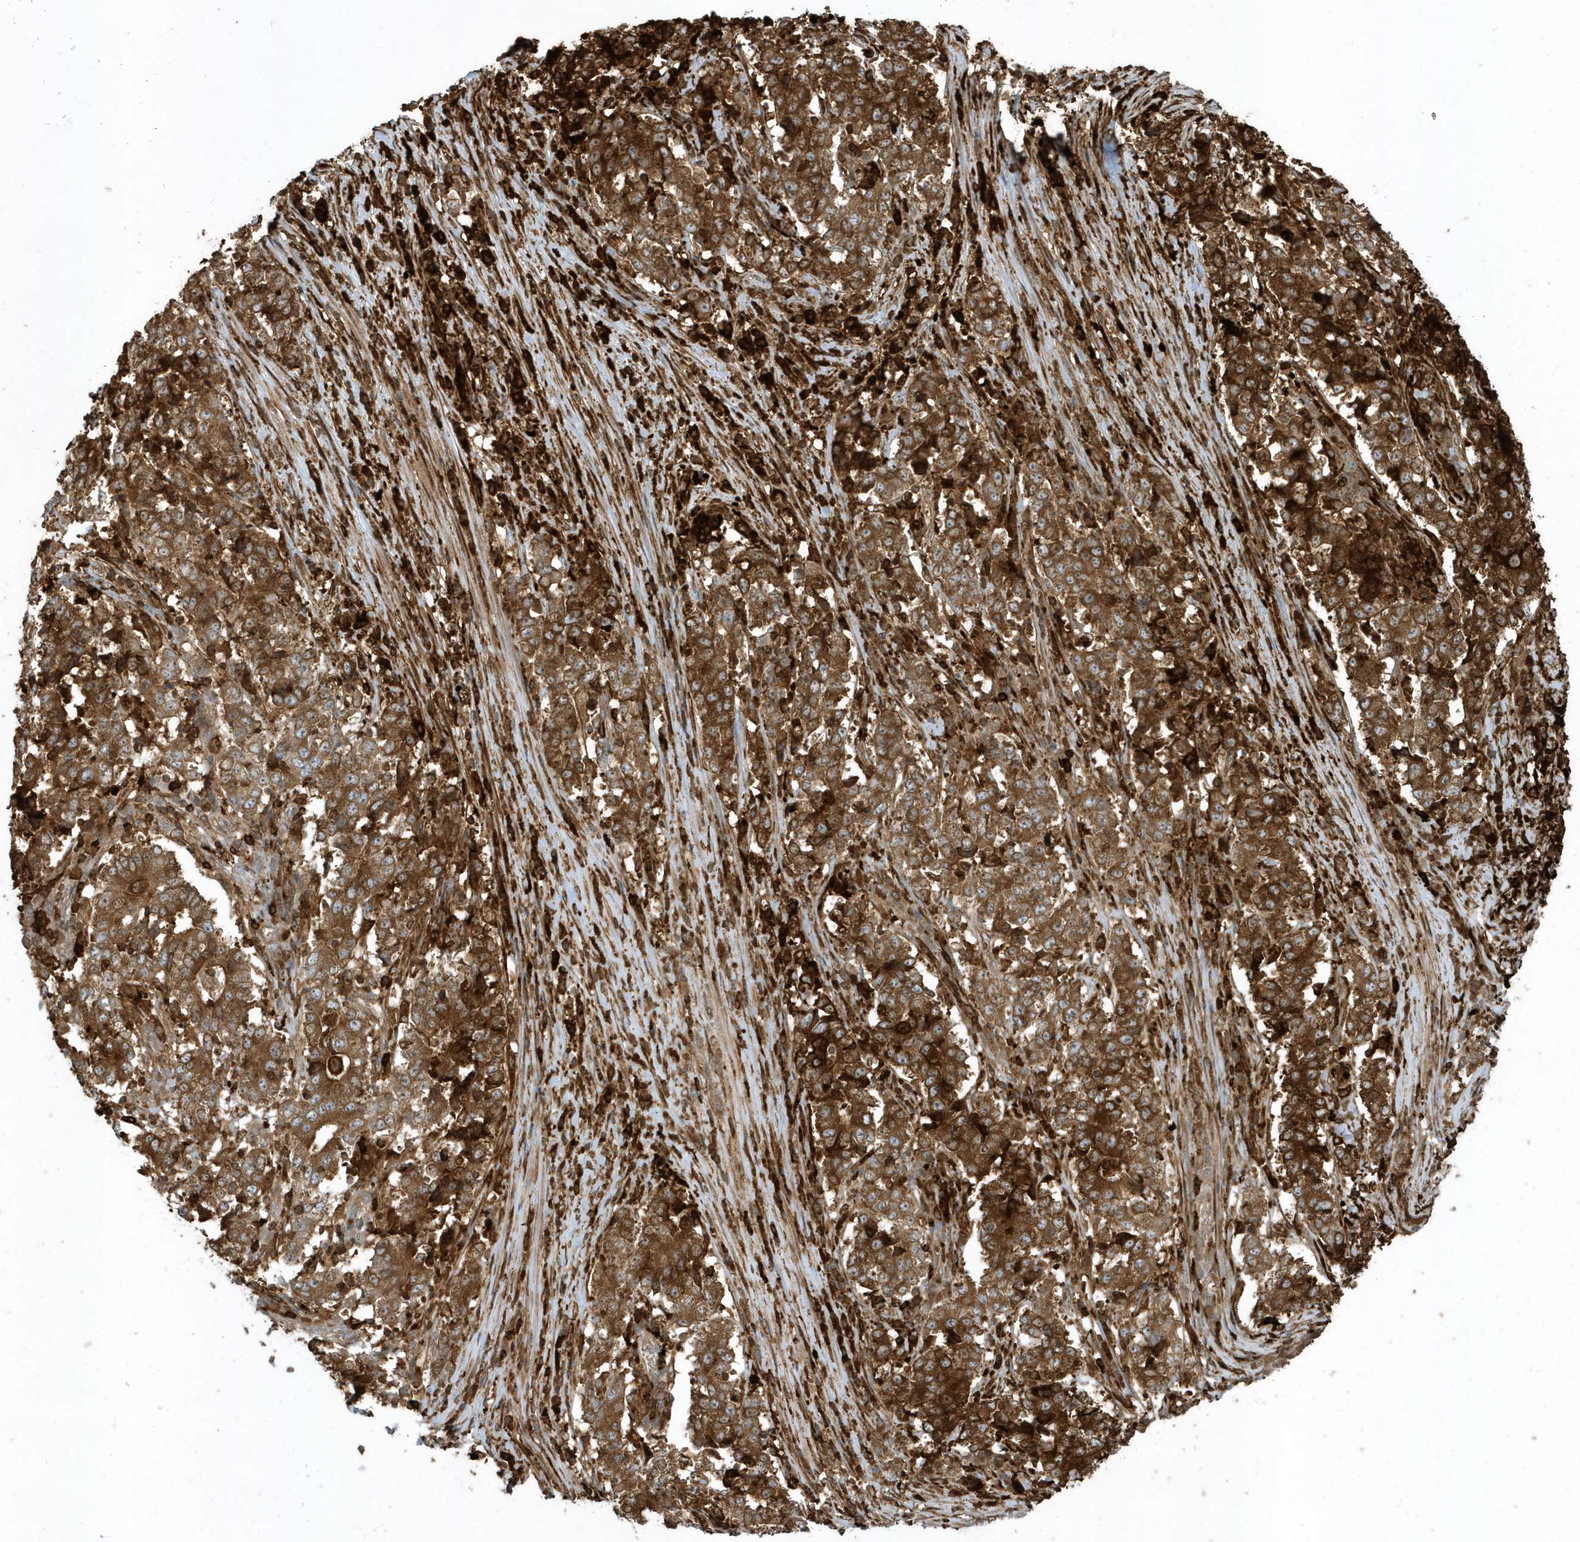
{"staining": {"intensity": "strong", "quantity": ">75%", "location": "cytoplasmic/membranous"}, "tissue": "stomach cancer", "cell_type": "Tumor cells", "image_type": "cancer", "snomed": [{"axis": "morphology", "description": "Adenocarcinoma, NOS"}, {"axis": "topography", "description": "Stomach"}], "caption": "Stomach cancer (adenocarcinoma) tissue reveals strong cytoplasmic/membranous expression in approximately >75% of tumor cells The staining was performed using DAB, with brown indicating positive protein expression. Nuclei are stained blue with hematoxylin.", "gene": "CLCN6", "patient": {"sex": "male", "age": 59}}